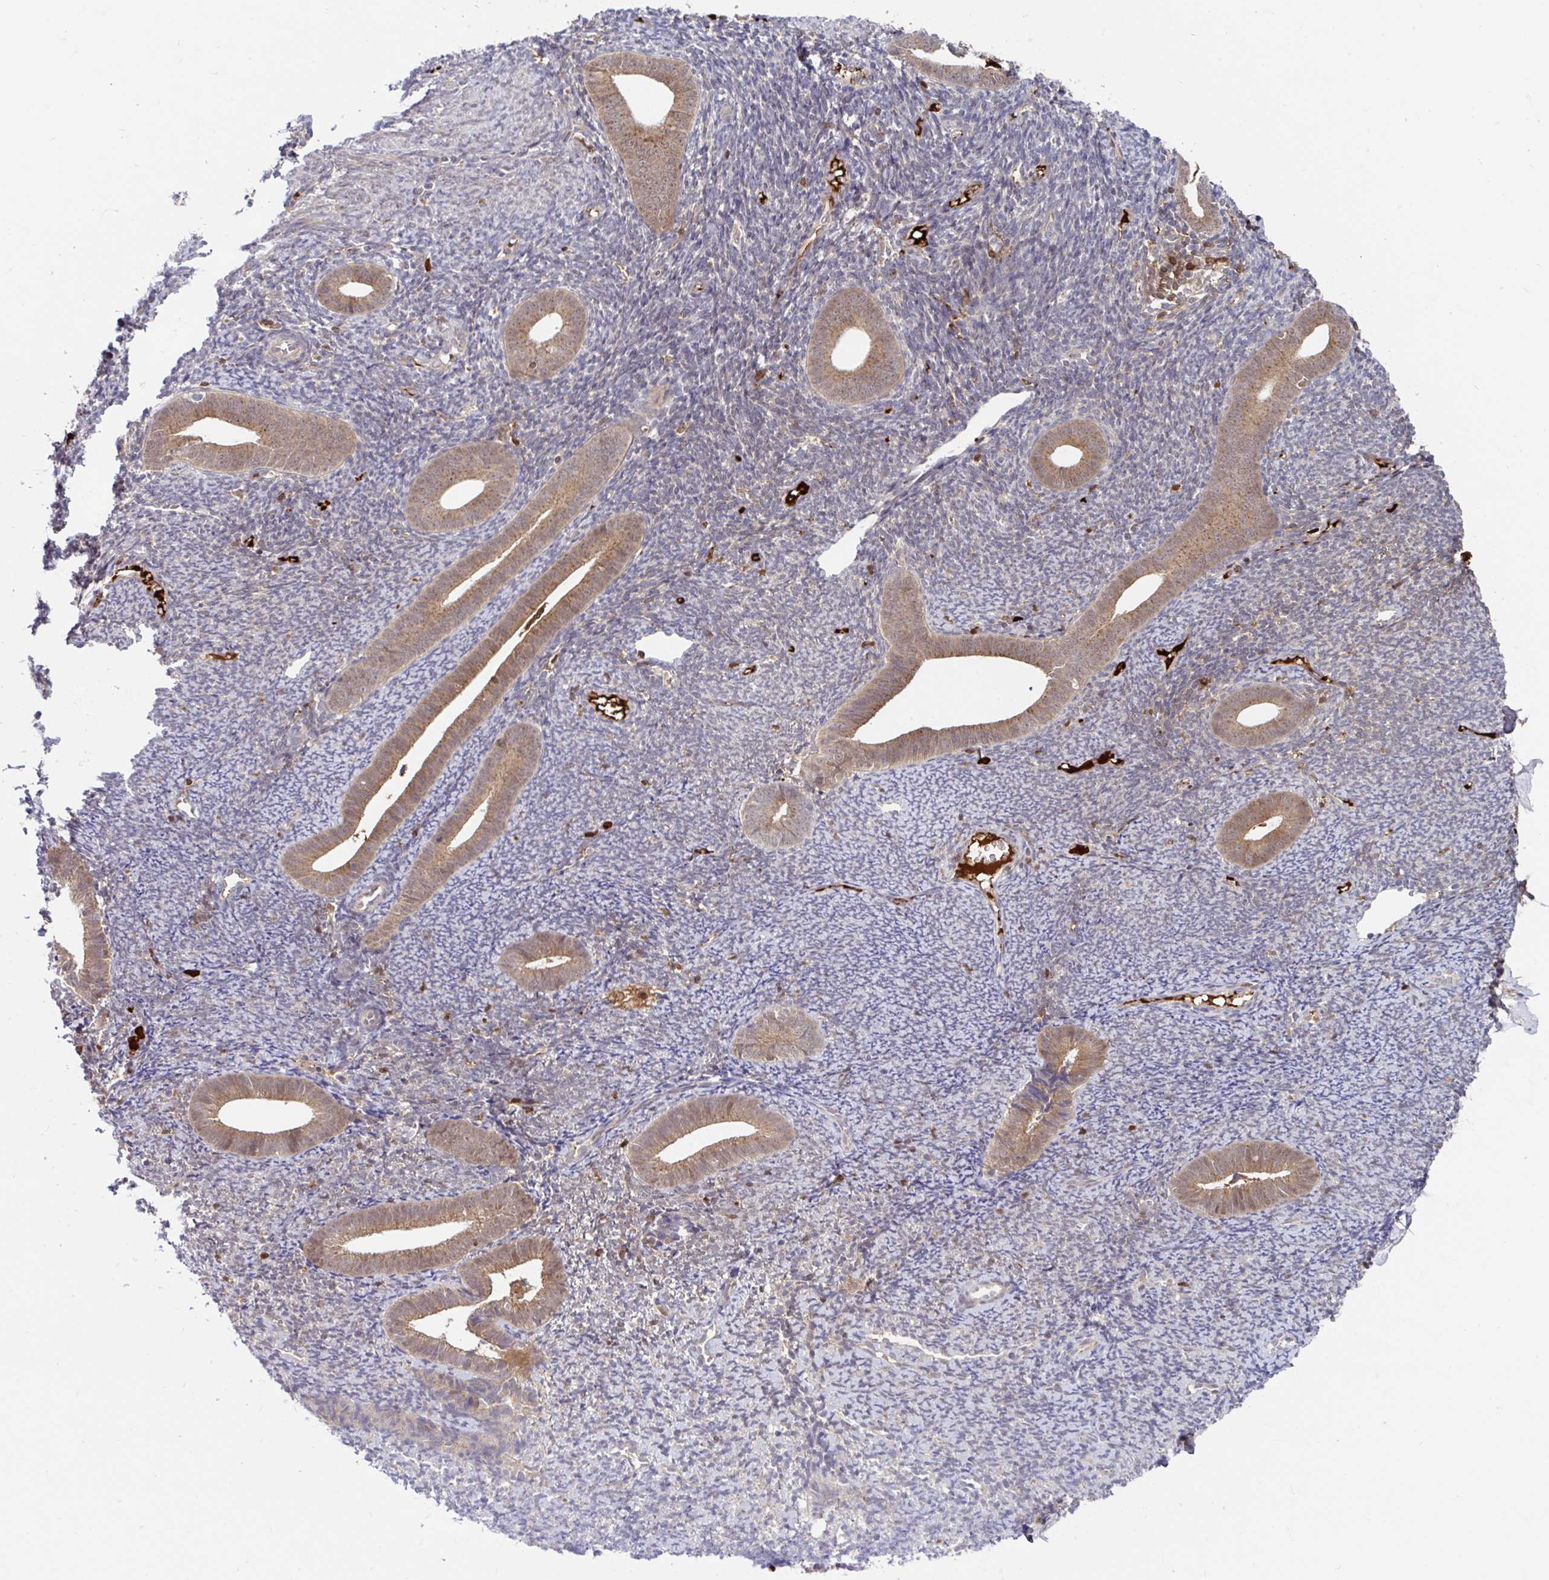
{"staining": {"intensity": "negative", "quantity": "none", "location": "none"}, "tissue": "endometrium", "cell_type": "Cells in endometrial stroma", "image_type": "normal", "snomed": [{"axis": "morphology", "description": "Normal tissue, NOS"}, {"axis": "topography", "description": "Endometrium"}], "caption": "Immunohistochemical staining of benign endometrium shows no significant staining in cells in endometrial stroma. (Stains: DAB immunohistochemistry (IHC) with hematoxylin counter stain, Microscopy: brightfield microscopy at high magnification).", "gene": "BLVRA", "patient": {"sex": "female", "age": 39}}